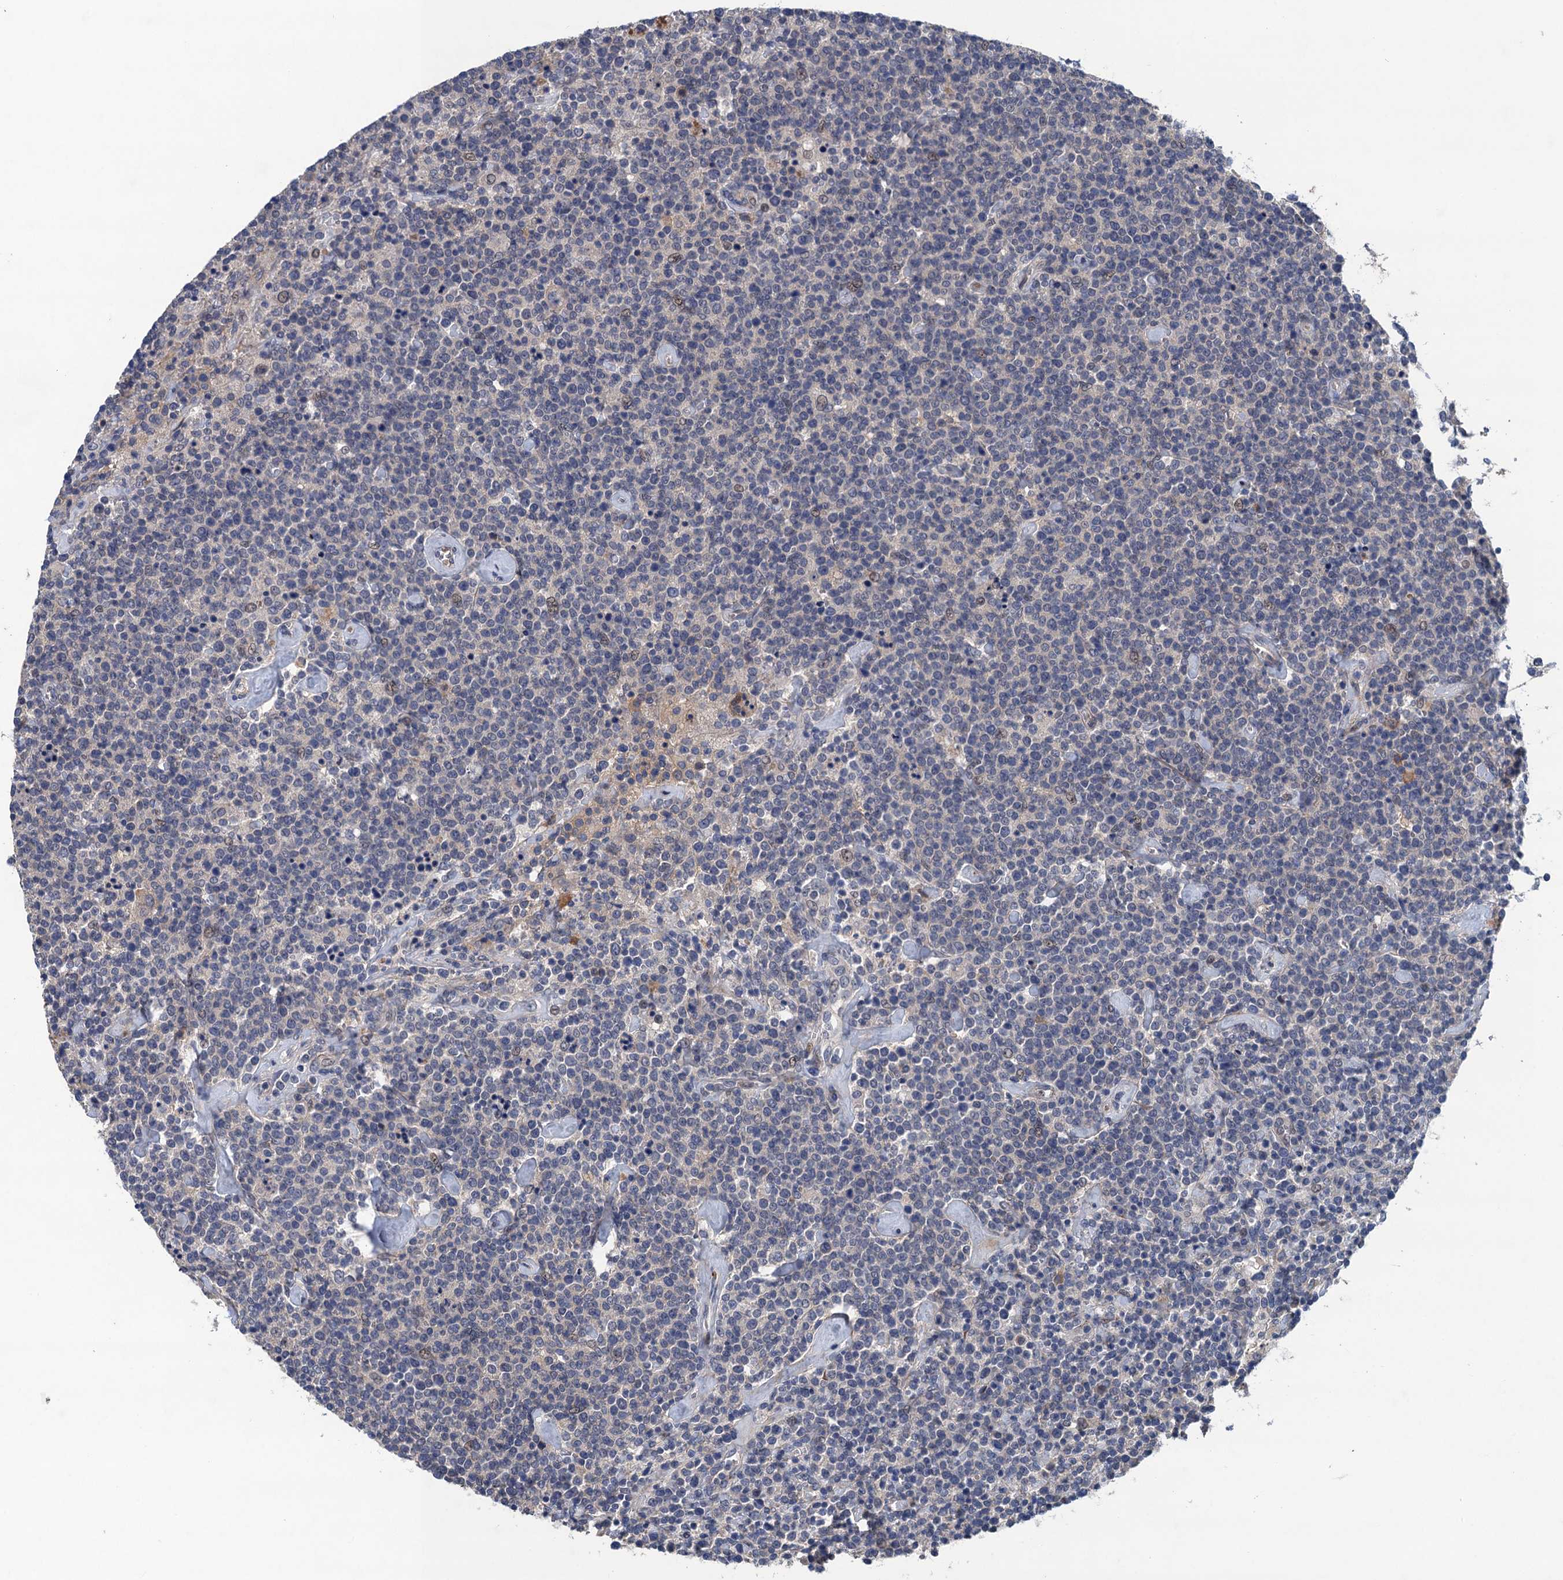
{"staining": {"intensity": "negative", "quantity": "none", "location": "none"}, "tissue": "lymphoma", "cell_type": "Tumor cells", "image_type": "cancer", "snomed": [{"axis": "morphology", "description": "Malignant lymphoma, non-Hodgkin's type, High grade"}, {"axis": "topography", "description": "Lymph node"}], "caption": "DAB immunohistochemical staining of human lymphoma reveals no significant staining in tumor cells.", "gene": "TRAF7", "patient": {"sex": "male", "age": 61}}